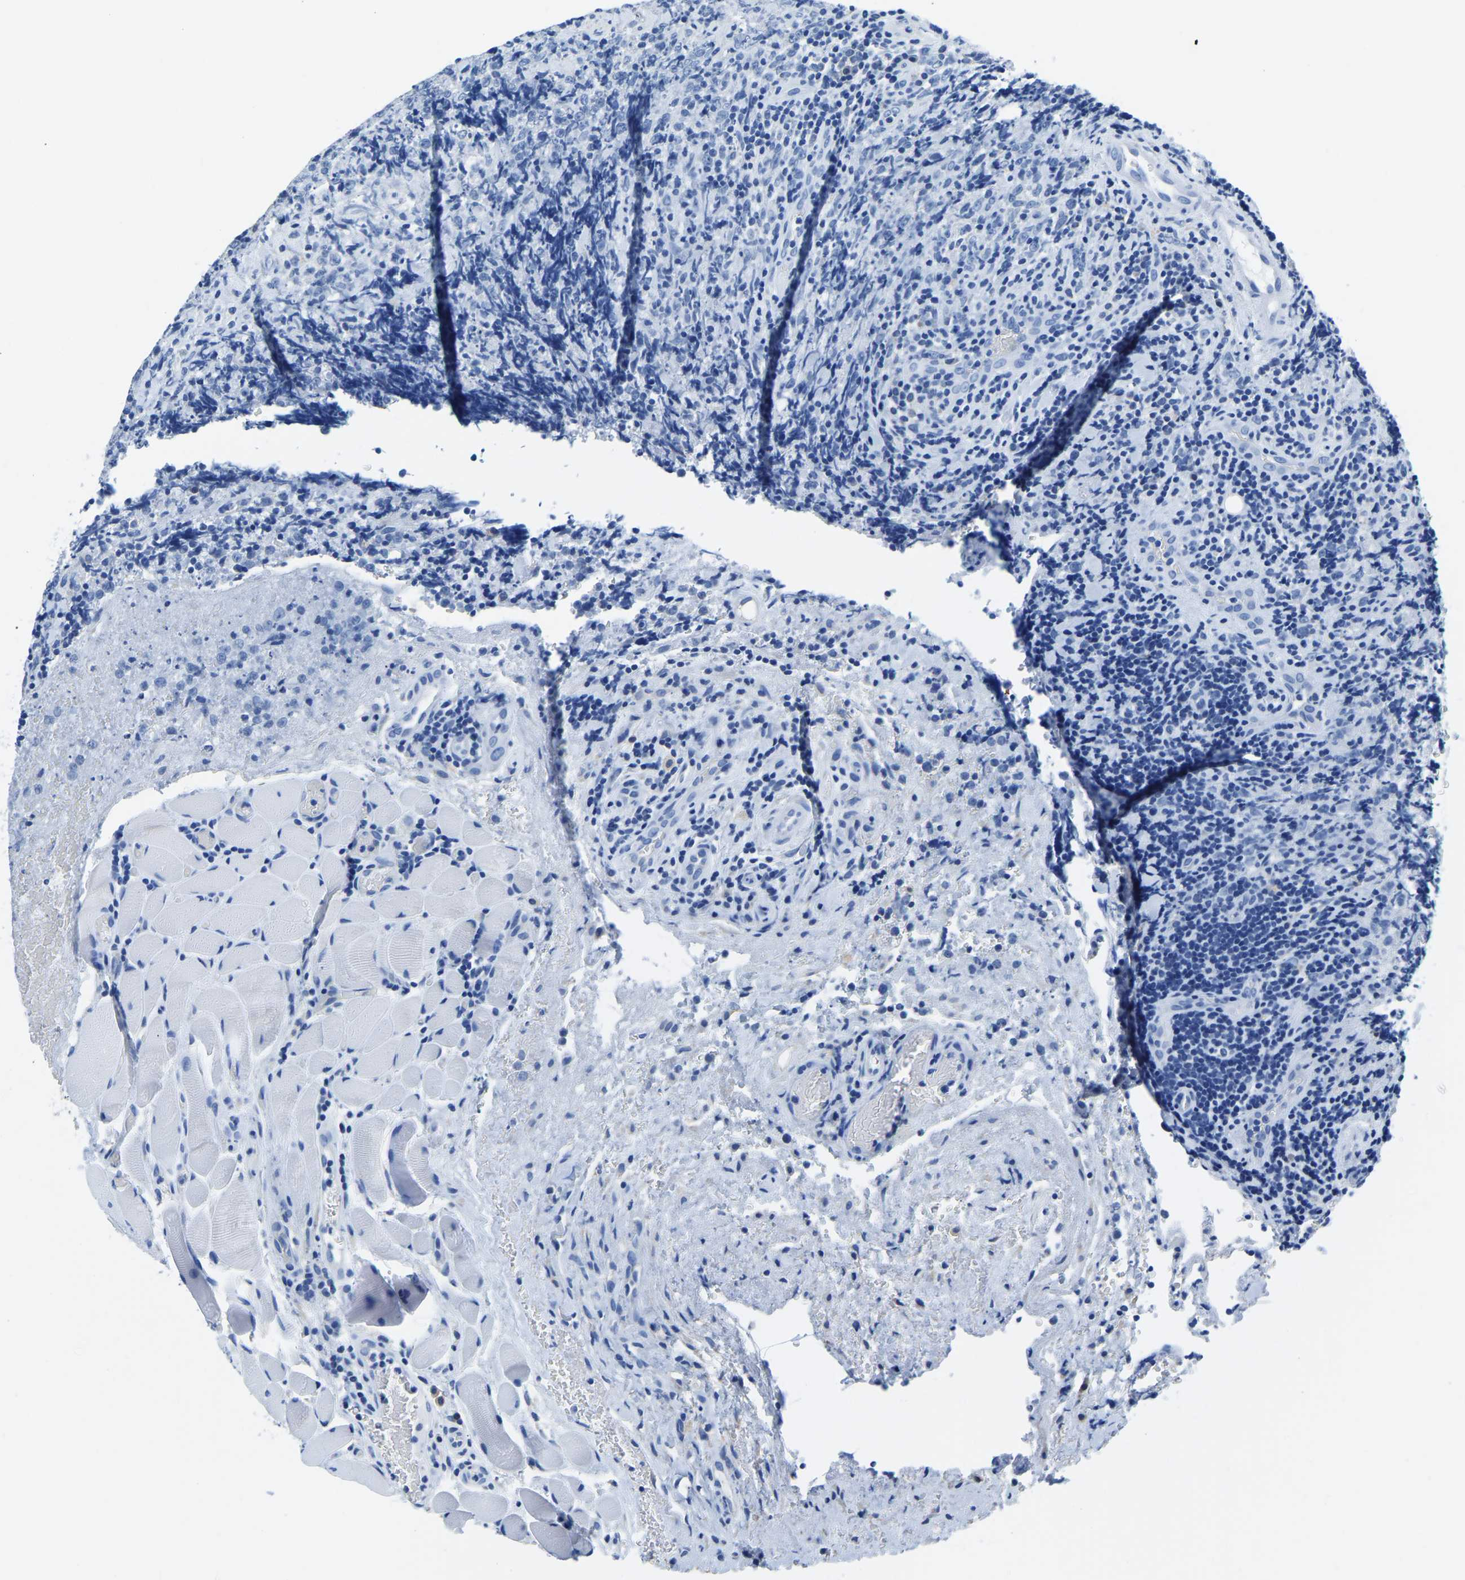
{"staining": {"intensity": "negative", "quantity": "none", "location": "none"}, "tissue": "lymphoma", "cell_type": "Tumor cells", "image_type": "cancer", "snomed": [{"axis": "morphology", "description": "Malignant lymphoma, non-Hodgkin's type, High grade"}, {"axis": "topography", "description": "Tonsil"}], "caption": "There is no significant expression in tumor cells of high-grade malignant lymphoma, non-Hodgkin's type.", "gene": "ZDHHC13", "patient": {"sex": "female", "age": 36}}